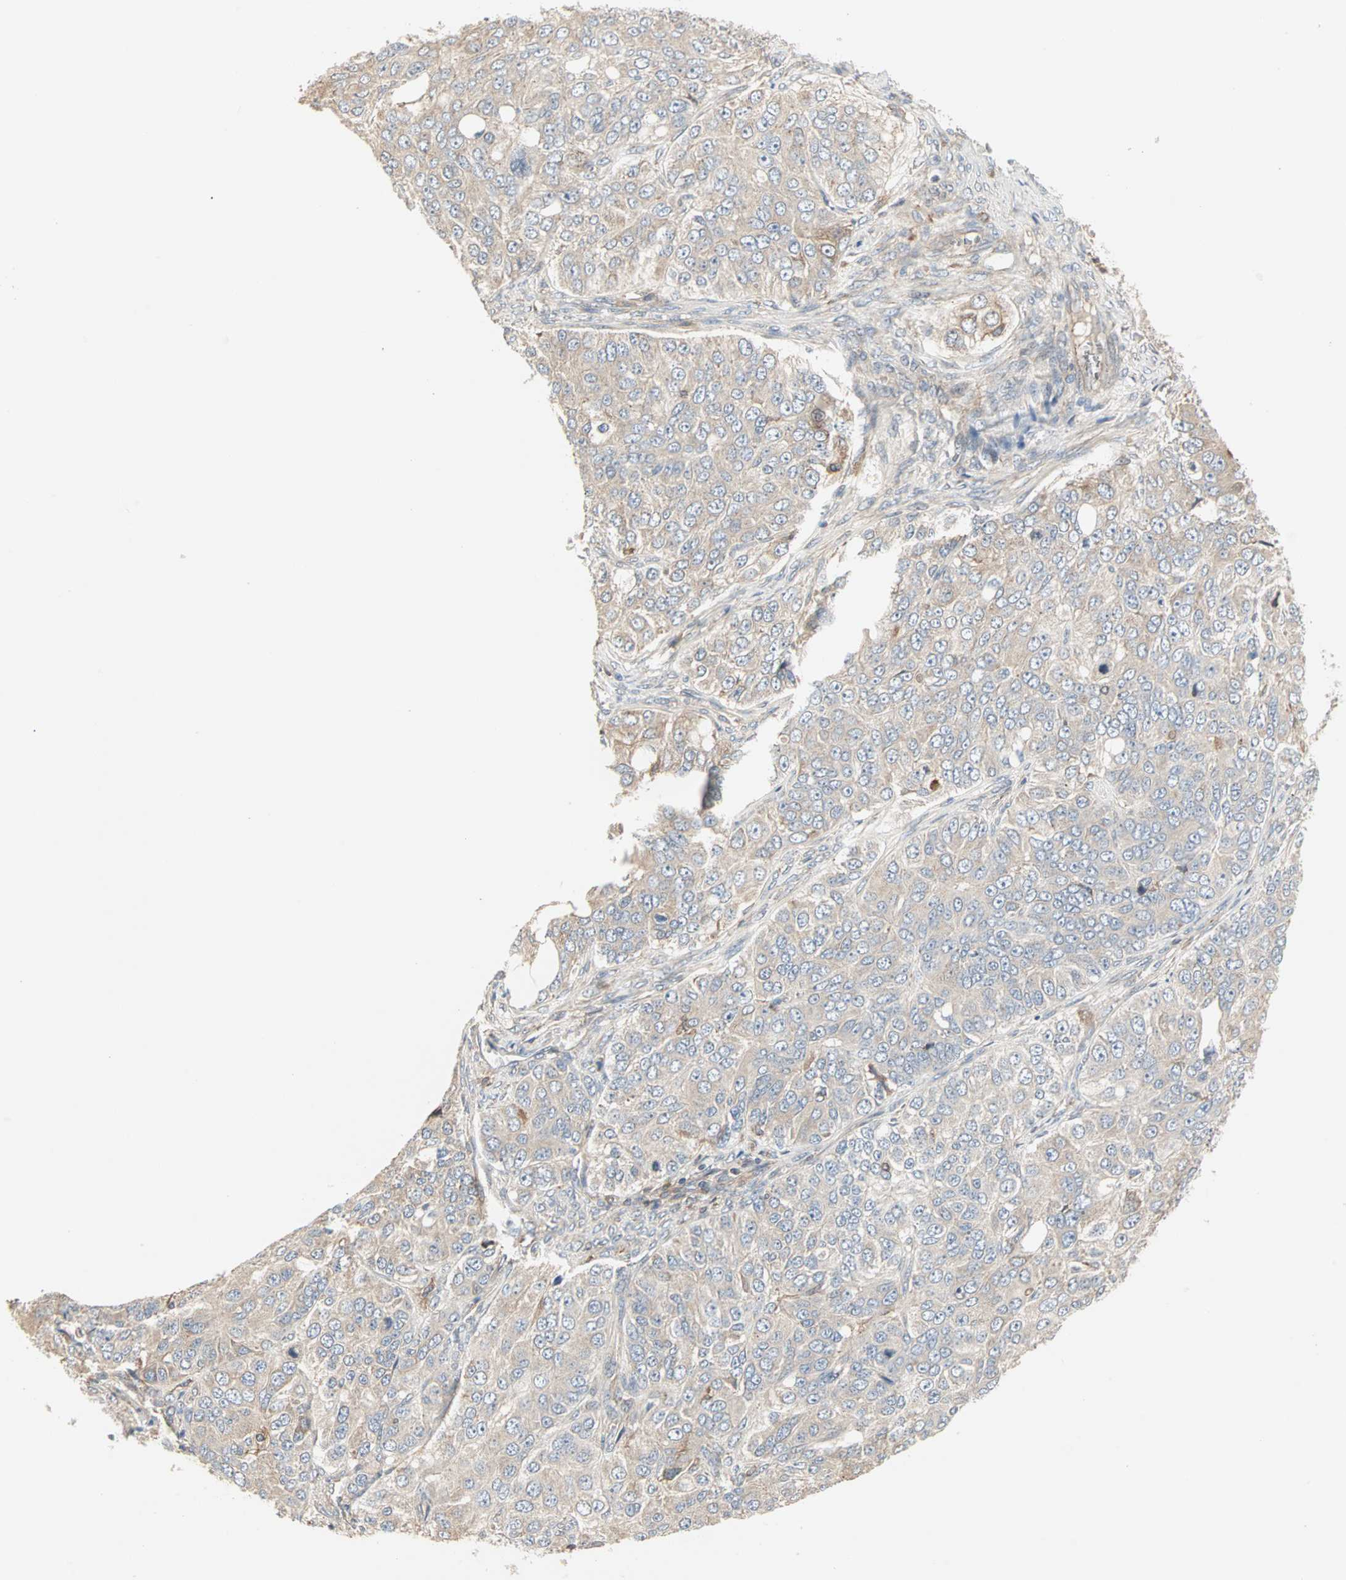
{"staining": {"intensity": "weak", "quantity": ">75%", "location": "cytoplasmic/membranous"}, "tissue": "ovarian cancer", "cell_type": "Tumor cells", "image_type": "cancer", "snomed": [{"axis": "morphology", "description": "Carcinoma, endometroid"}, {"axis": "topography", "description": "Ovary"}], "caption": "DAB immunohistochemical staining of ovarian endometroid carcinoma demonstrates weak cytoplasmic/membranous protein positivity in about >75% of tumor cells.", "gene": "GNAI2", "patient": {"sex": "female", "age": 51}}